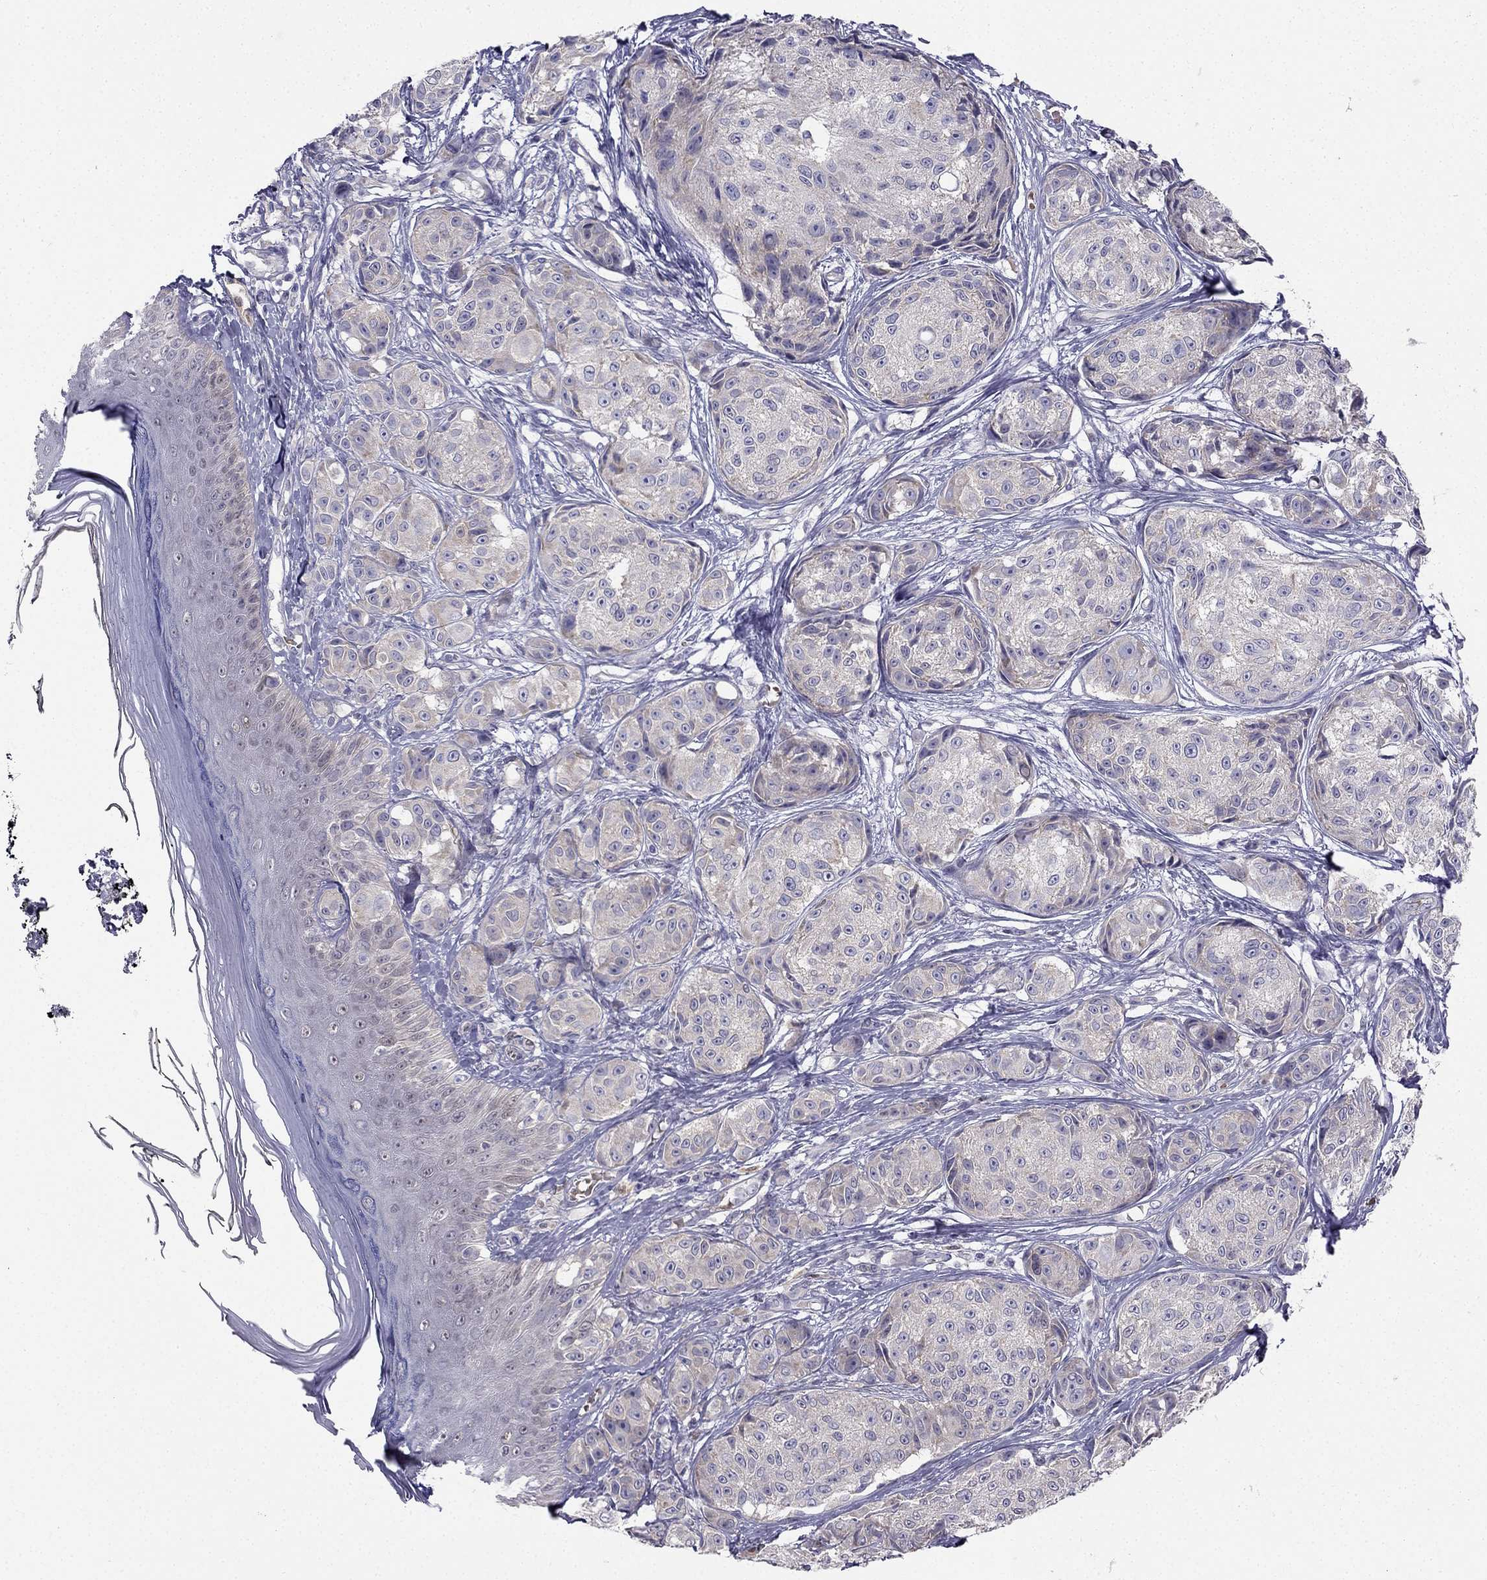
{"staining": {"intensity": "negative", "quantity": "none", "location": "none"}, "tissue": "melanoma", "cell_type": "Tumor cells", "image_type": "cancer", "snomed": [{"axis": "morphology", "description": "Malignant melanoma, NOS"}, {"axis": "topography", "description": "Skin"}], "caption": "This is an immunohistochemistry (IHC) photomicrograph of human melanoma. There is no positivity in tumor cells.", "gene": "RSPH14", "patient": {"sex": "male", "age": 61}}